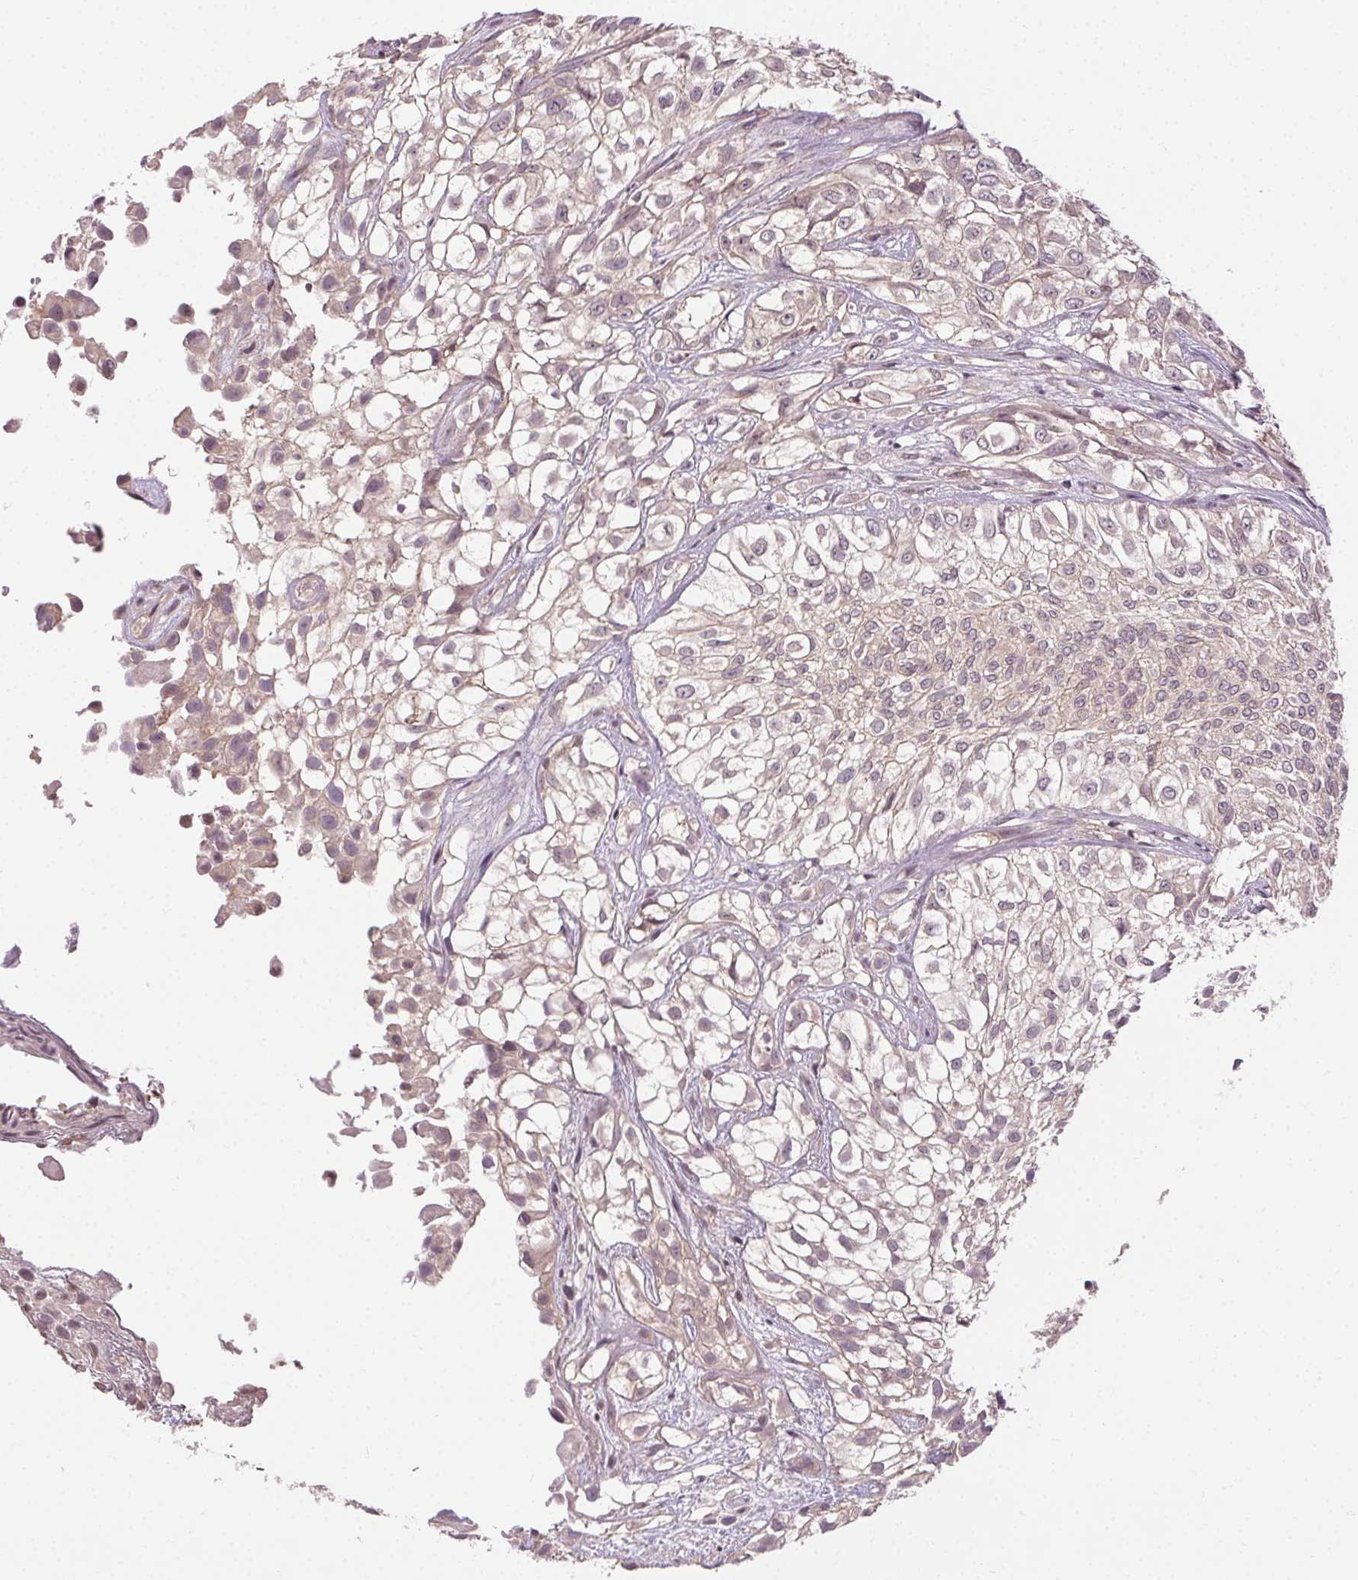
{"staining": {"intensity": "weak", "quantity": "25%-75%", "location": "cytoplasmic/membranous"}, "tissue": "urothelial cancer", "cell_type": "Tumor cells", "image_type": "cancer", "snomed": [{"axis": "morphology", "description": "Urothelial carcinoma, High grade"}, {"axis": "topography", "description": "Urinary bladder"}], "caption": "This image reveals IHC staining of high-grade urothelial carcinoma, with low weak cytoplasmic/membranous positivity in about 25%-75% of tumor cells.", "gene": "ATP1B3", "patient": {"sex": "male", "age": 56}}